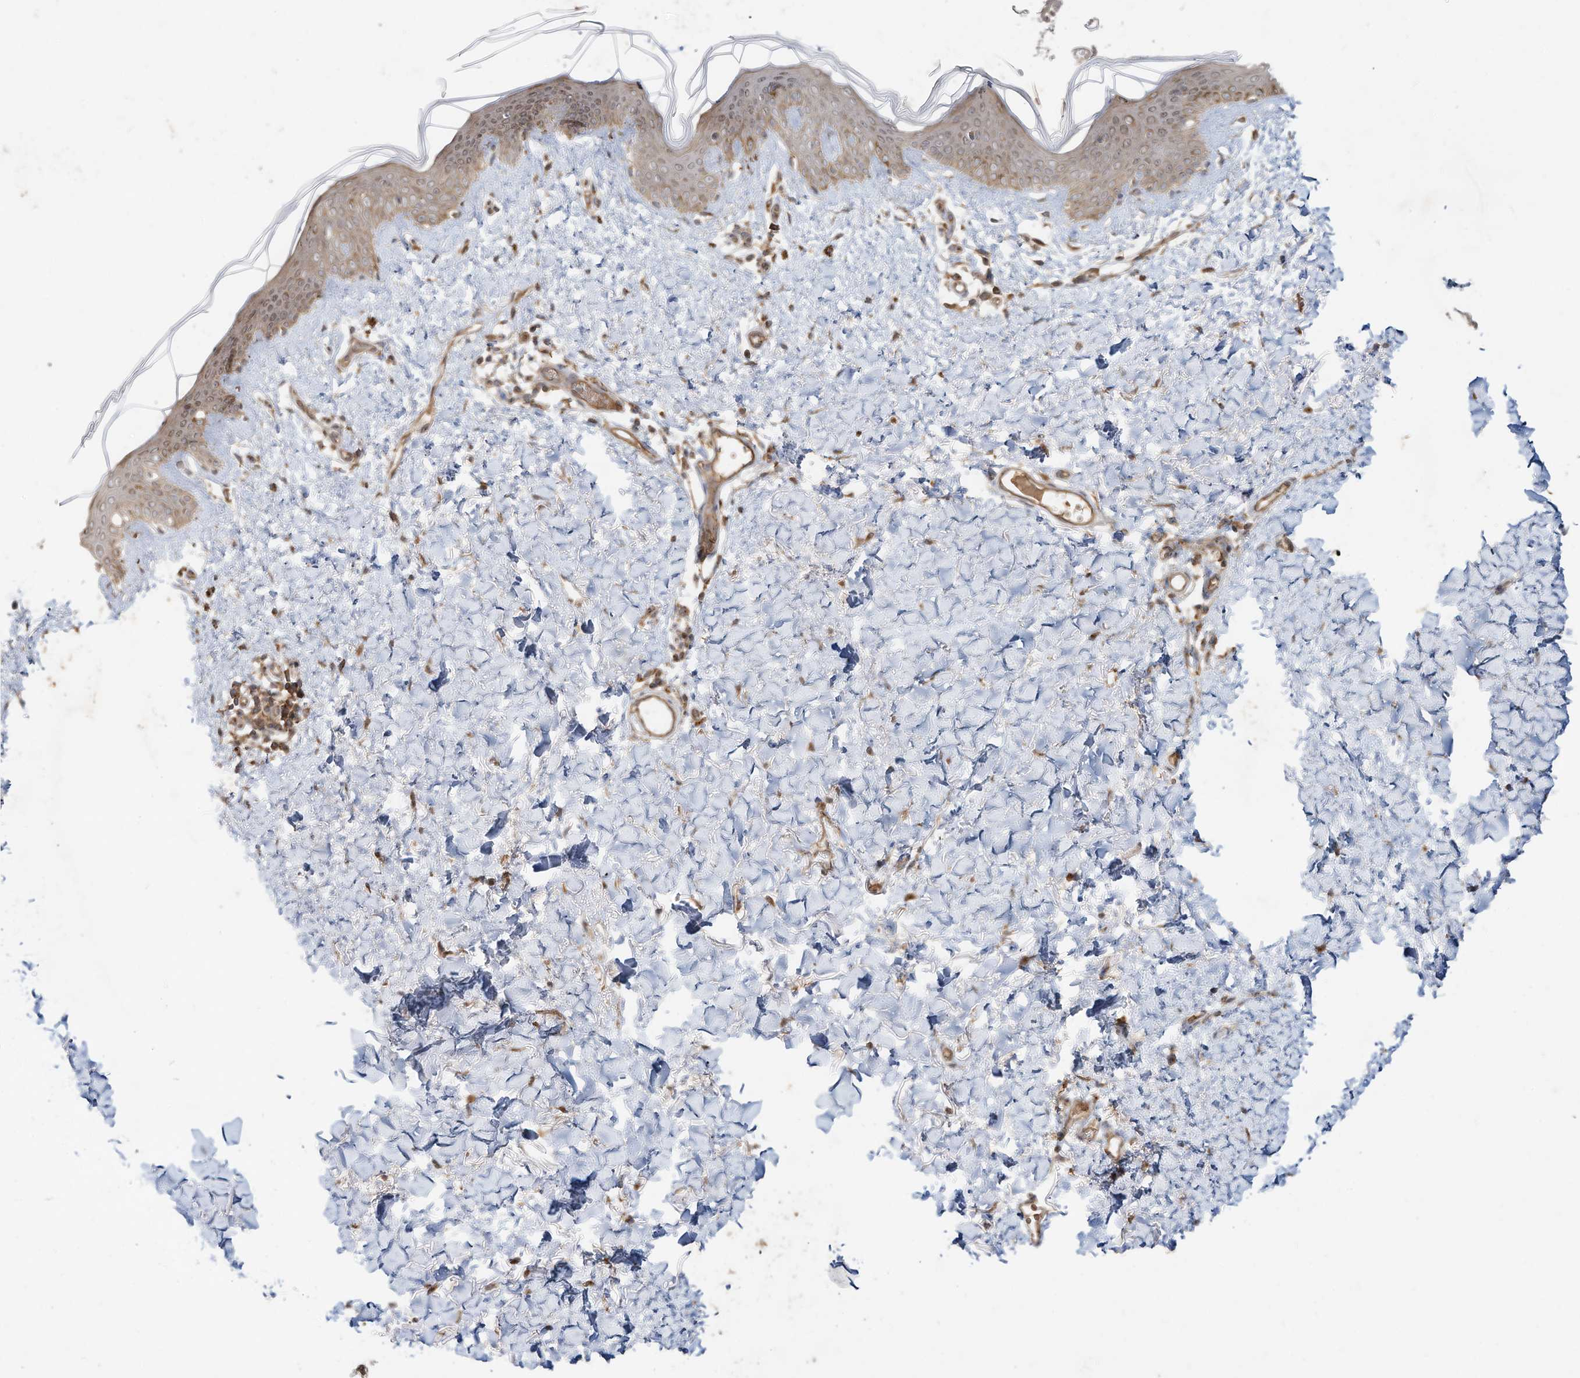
{"staining": {"intensity": "moderate", "quantity": ">75%", "location": "cytoplasmic/membranous"}, "tissue": "skin", "cell_type": "Fibroblasts", "image_type": "normal", "snomed": [{"axis": "morphology", "description": "Normal tissue, NOS"}, {"axis": "topography", "description": "Skin"}], "caption": "Skin was stained to show a protein in brown. There is medium levels of moderate cytoplasmic/membranous staining in approximately >75% of fibroblasts.", "gene": "DYNC1I2", "patient": {"sex": "female", "age": 46}}